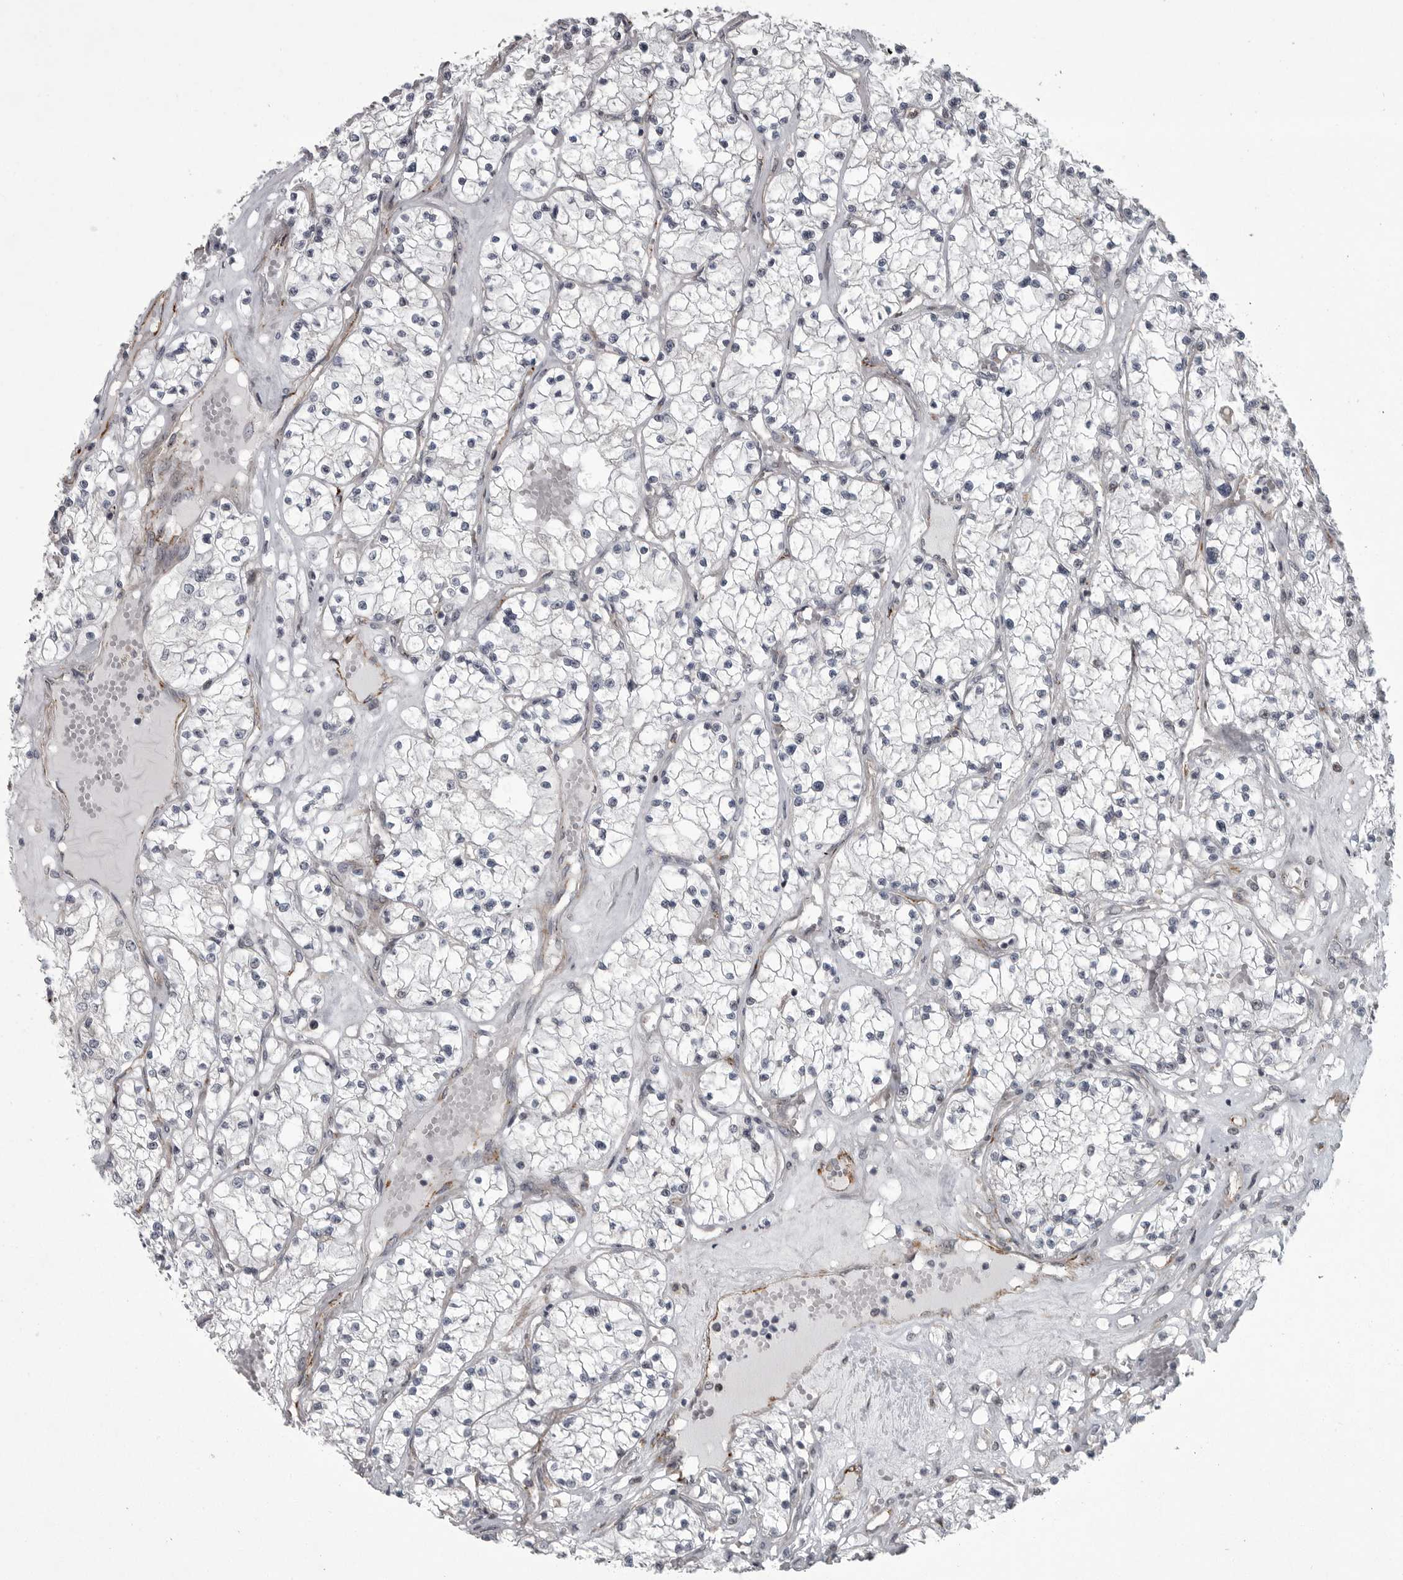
{"staining": {"intensity": "negative", "quantity": "none", "location": "none"}, "tissue": "renal cancer", "cell_type": "Tumor cells", "image_type": "cancer", "snomed": [{"axis": "morphology", "description": "Normal tissue, NOS"}, {"axis": "morphology", "description": "Adenocarcinoma, NOS"}, {"axis": "topography", "description": "Kidney"}], "caption": "Tumor cells show no significant protein staining in renal cancer.", "gene": "PPP1R9A", "patient": {"sex": "male", "age": 68}}